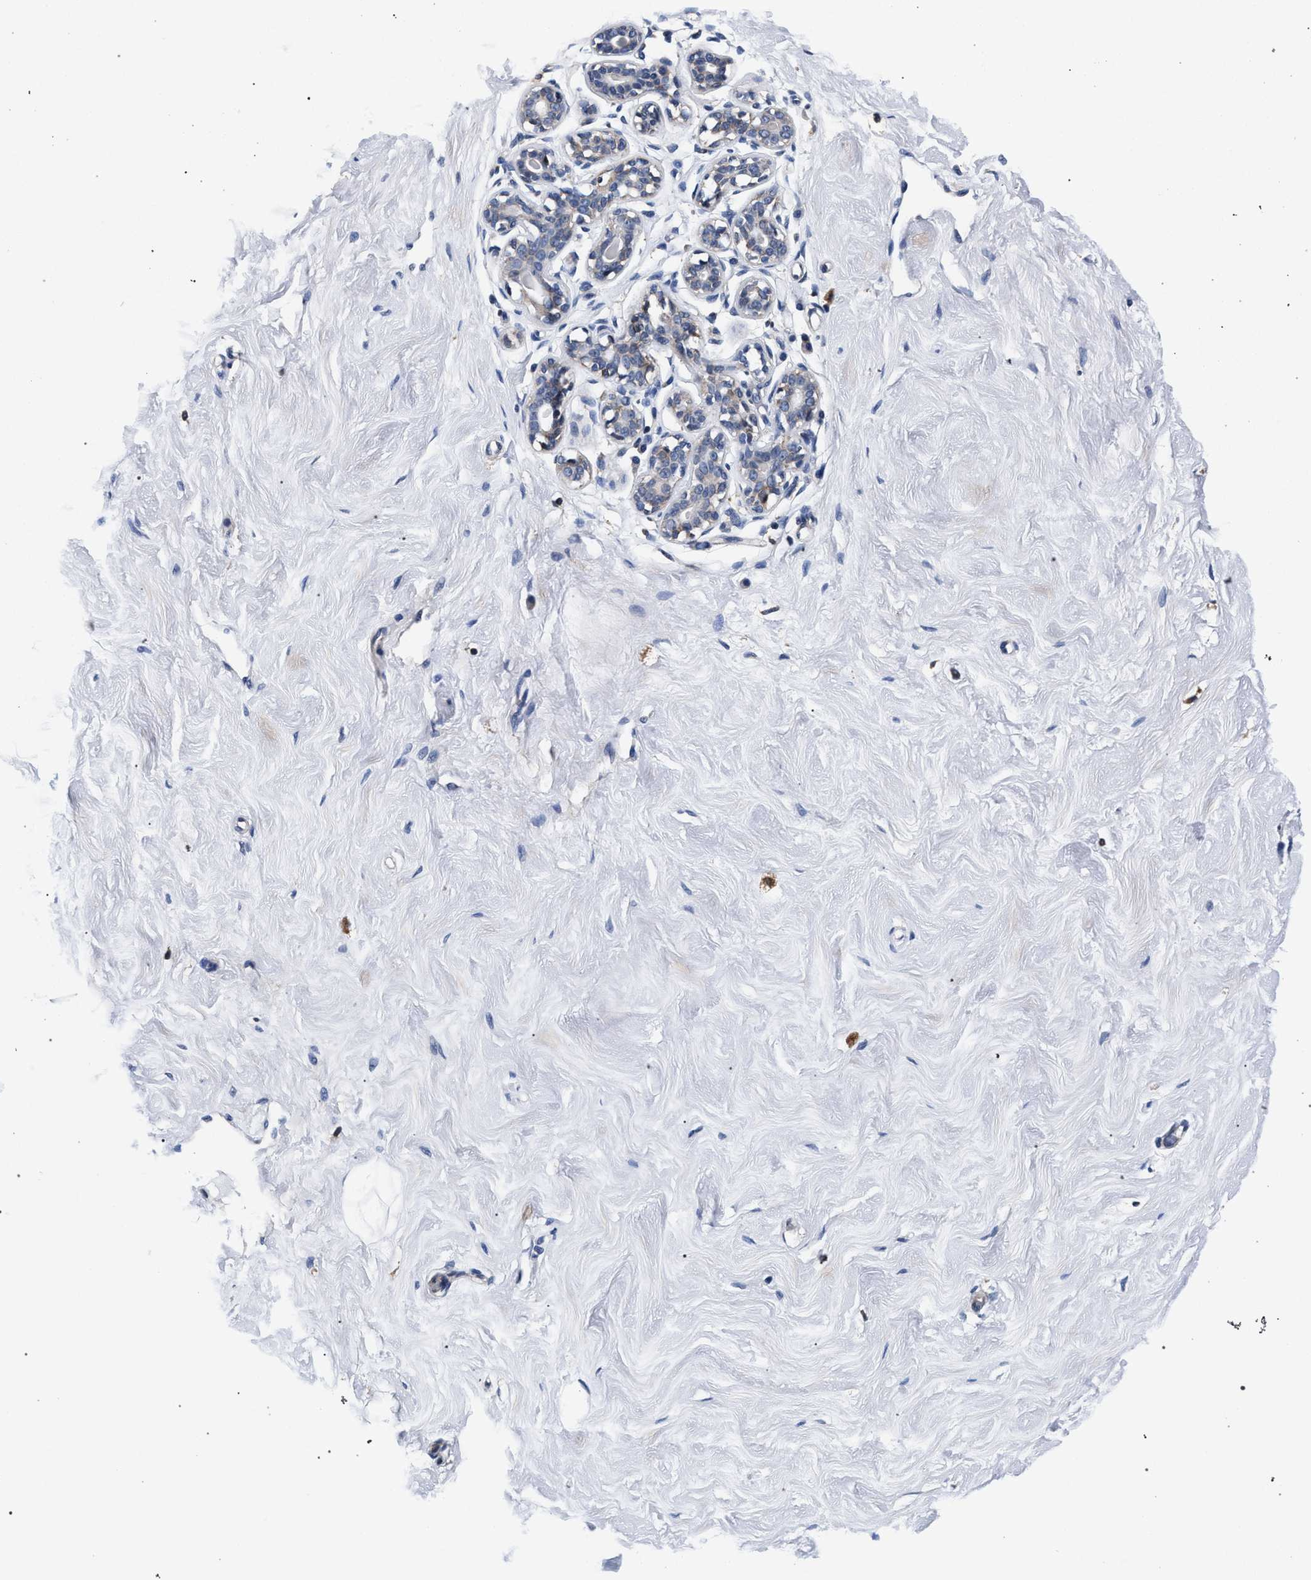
{"staining": {"intensity": "negative", "quantity": "none", "location": "none"}, "tissue": "breast", "cell_type": "Adipocytes", "image_type": "normal", "snomed": [{"axis": "morphology", "description": "Normal tissue, NOS"}, {"axis": "topography", "description": "Breast"}], "caption": "There is no significant staining in adipocytes of breast. The staining is performed using DAB (3,3'-diaminobenzidine) brown chromogen with nuclei counter-stained in using hematoxylin.", "gene": "LASP1", "patient": {"sex": "female", "age": 23}}